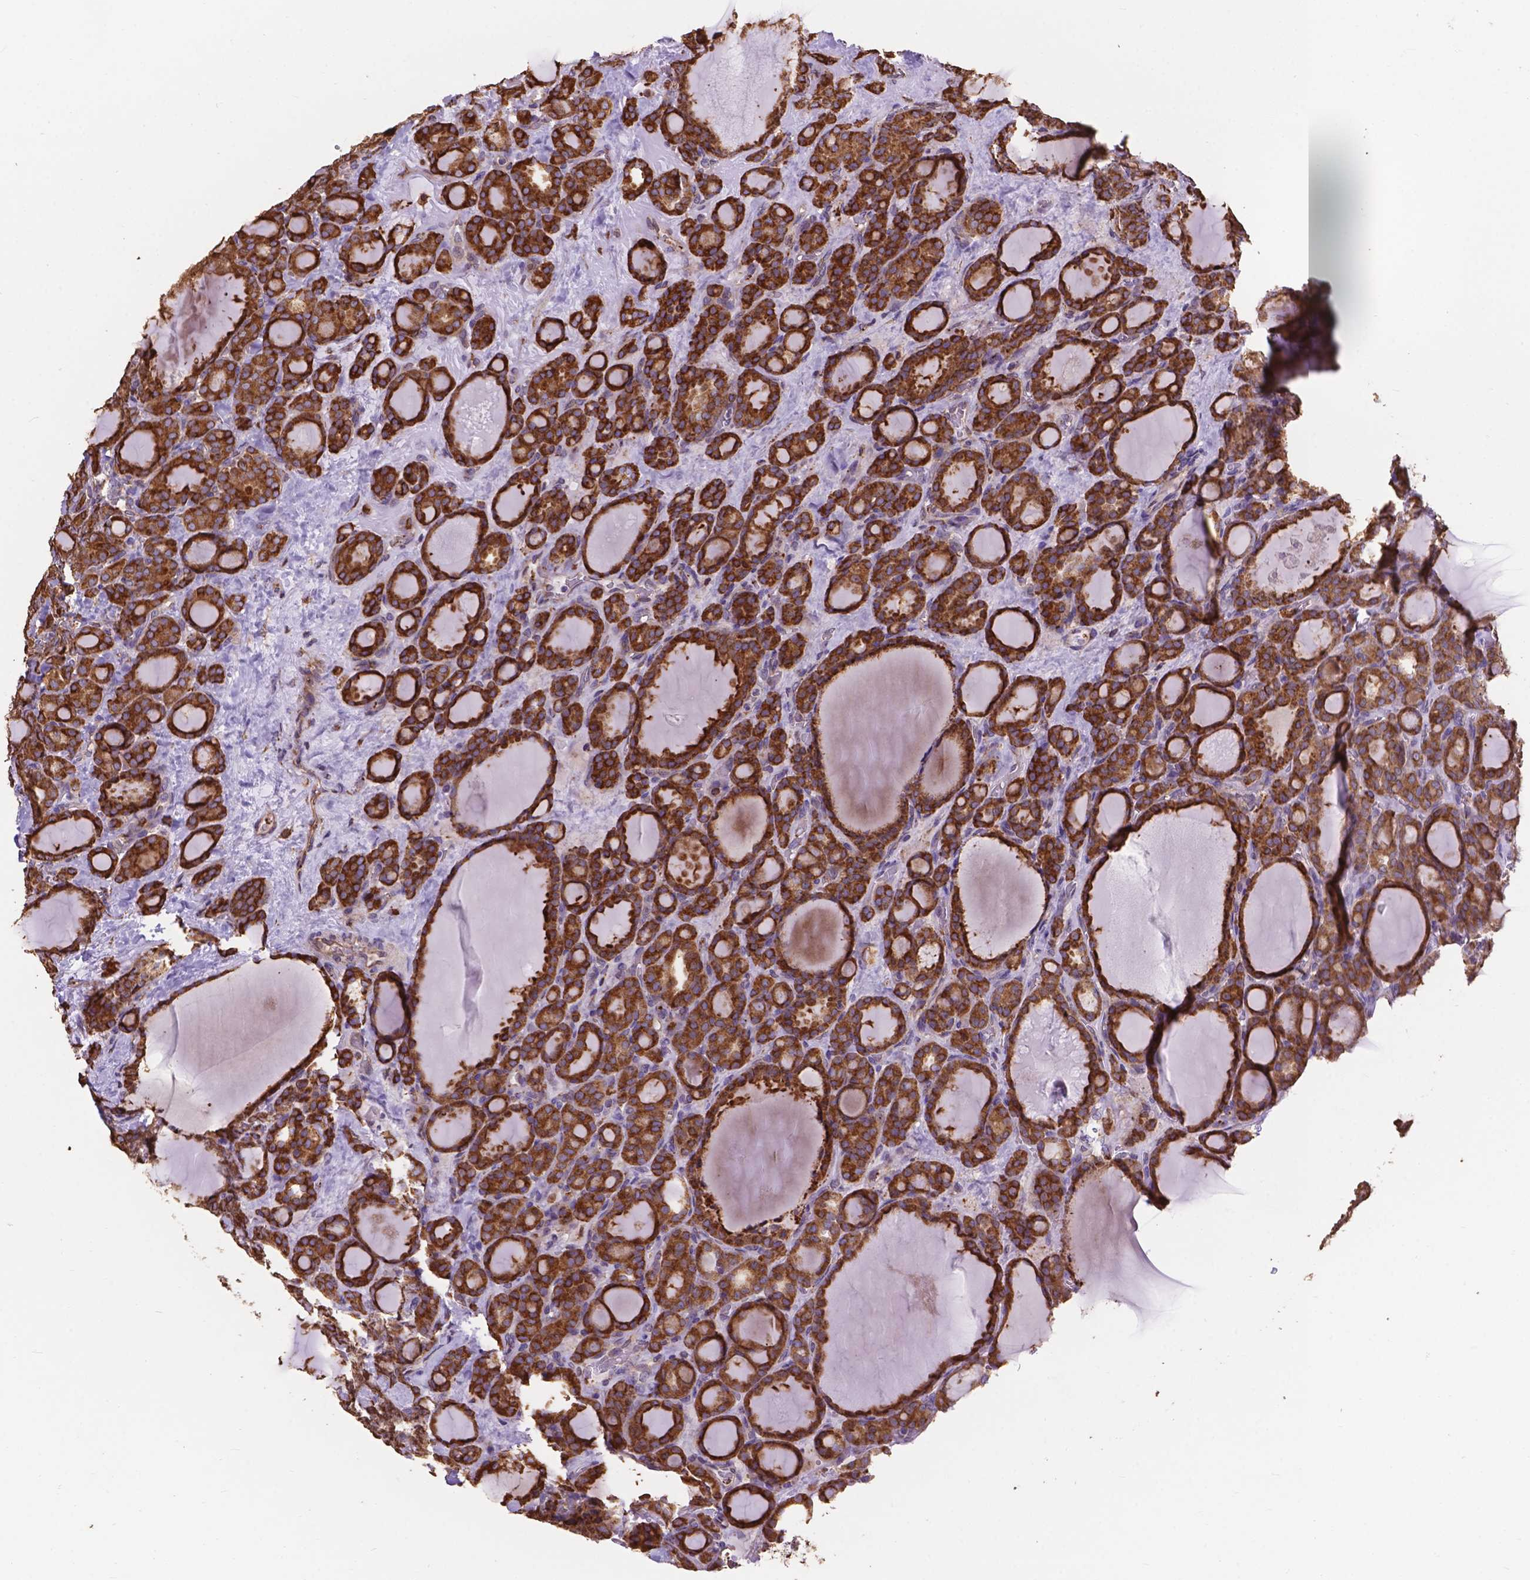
{"staining": {"intensity": "strong", "quantity": ">75%", "location": "cytoplasmic/membranous"}, "tissue": "thyroid cancer", "cell_type": "Tumor cells", "image_type": "cancer", "snomed": [{"axis": "morphology", "description": "Normal tissue, NOS"}, {"axis": "morphology", "description": "Follicular adenoma carcinoma, NOS"}, {"axis": "topography", "description": "Thyroid gland"}], "caption": "Immunohistochemistry (IHC) (DAB) staining of thyroid follicular adenoma carcinoma shows strong cytoplasmic/membranous protein positivity in about >75% of tumor cells.", "gene": "IPO11", "patient": {"sex": "female", "age": 31}}